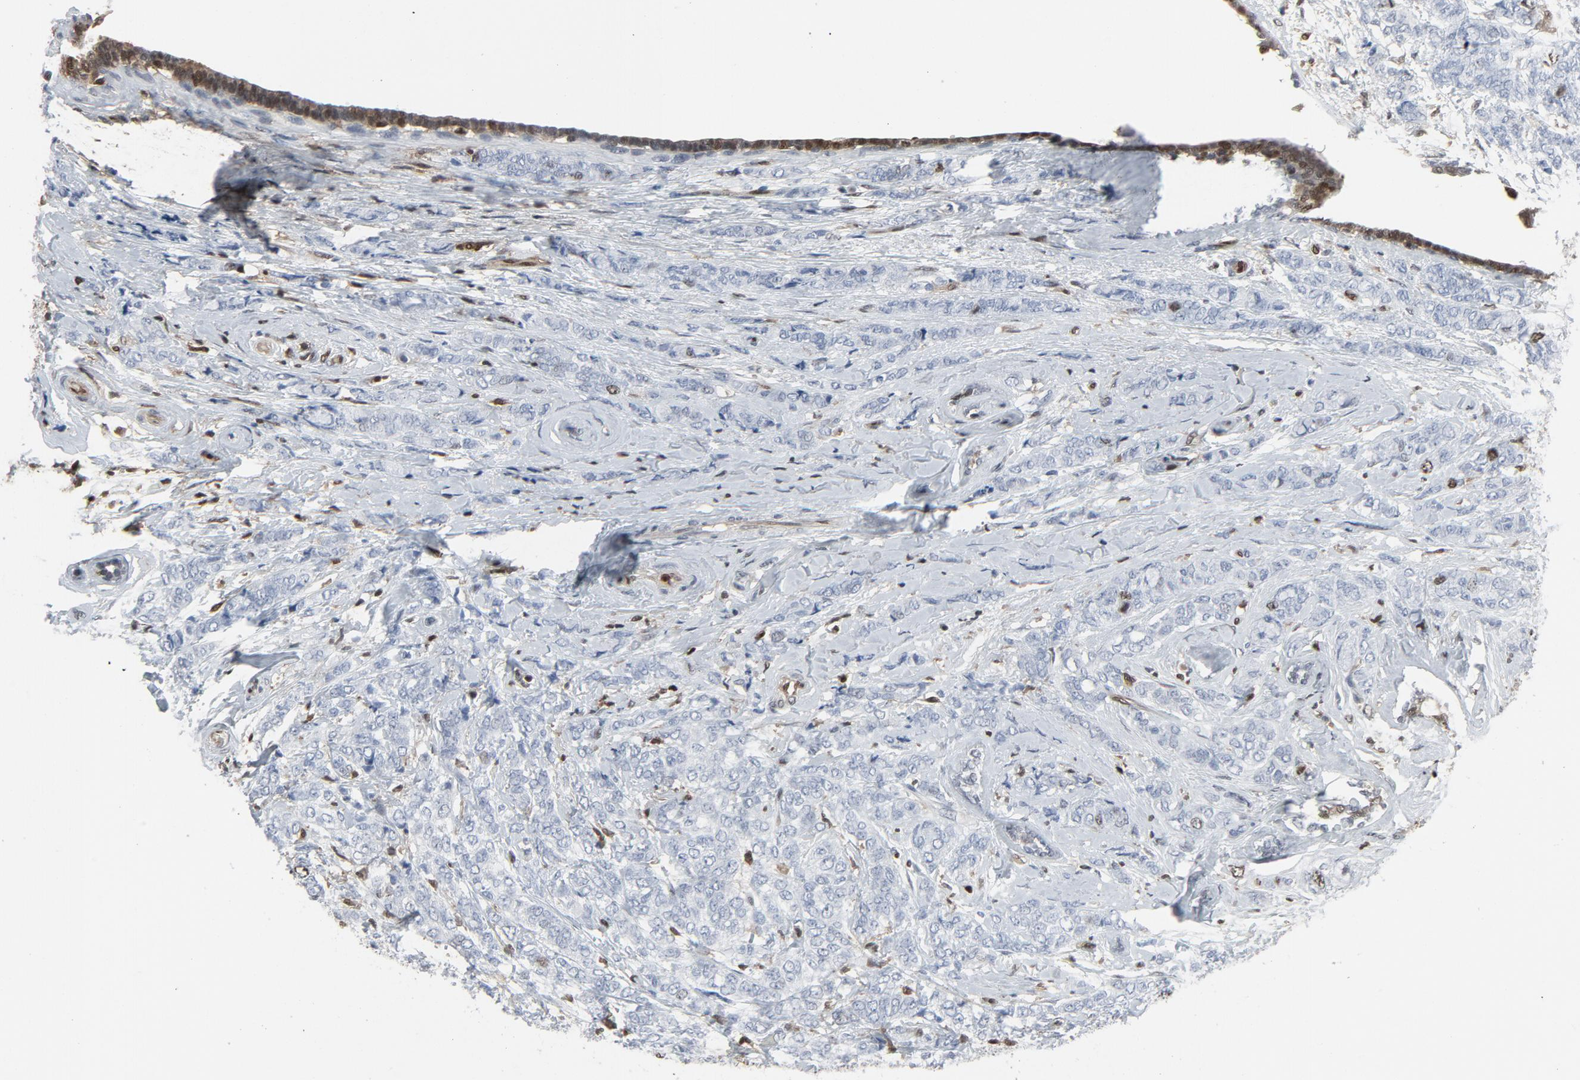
{"staining": {"intensity": "negative", "quantity": "none", "location": "none"}, "tissue": "breast cancer", "cell_type": "Tumor cells", "image_type": "cancer", "snomed": [{"axis": "morphology", "description": "Lobular carcinoma"}, {"axis": "topography", "description": "Breast"}], "caption": "Immunohistochemistry photomicrograph of human breast cancer (lobular carcinoma) stained for a protein (brown), which shows no positivity in tumor cells.", "gene": "STAT5A", "patient": {"sex": "female", "age": 60}}